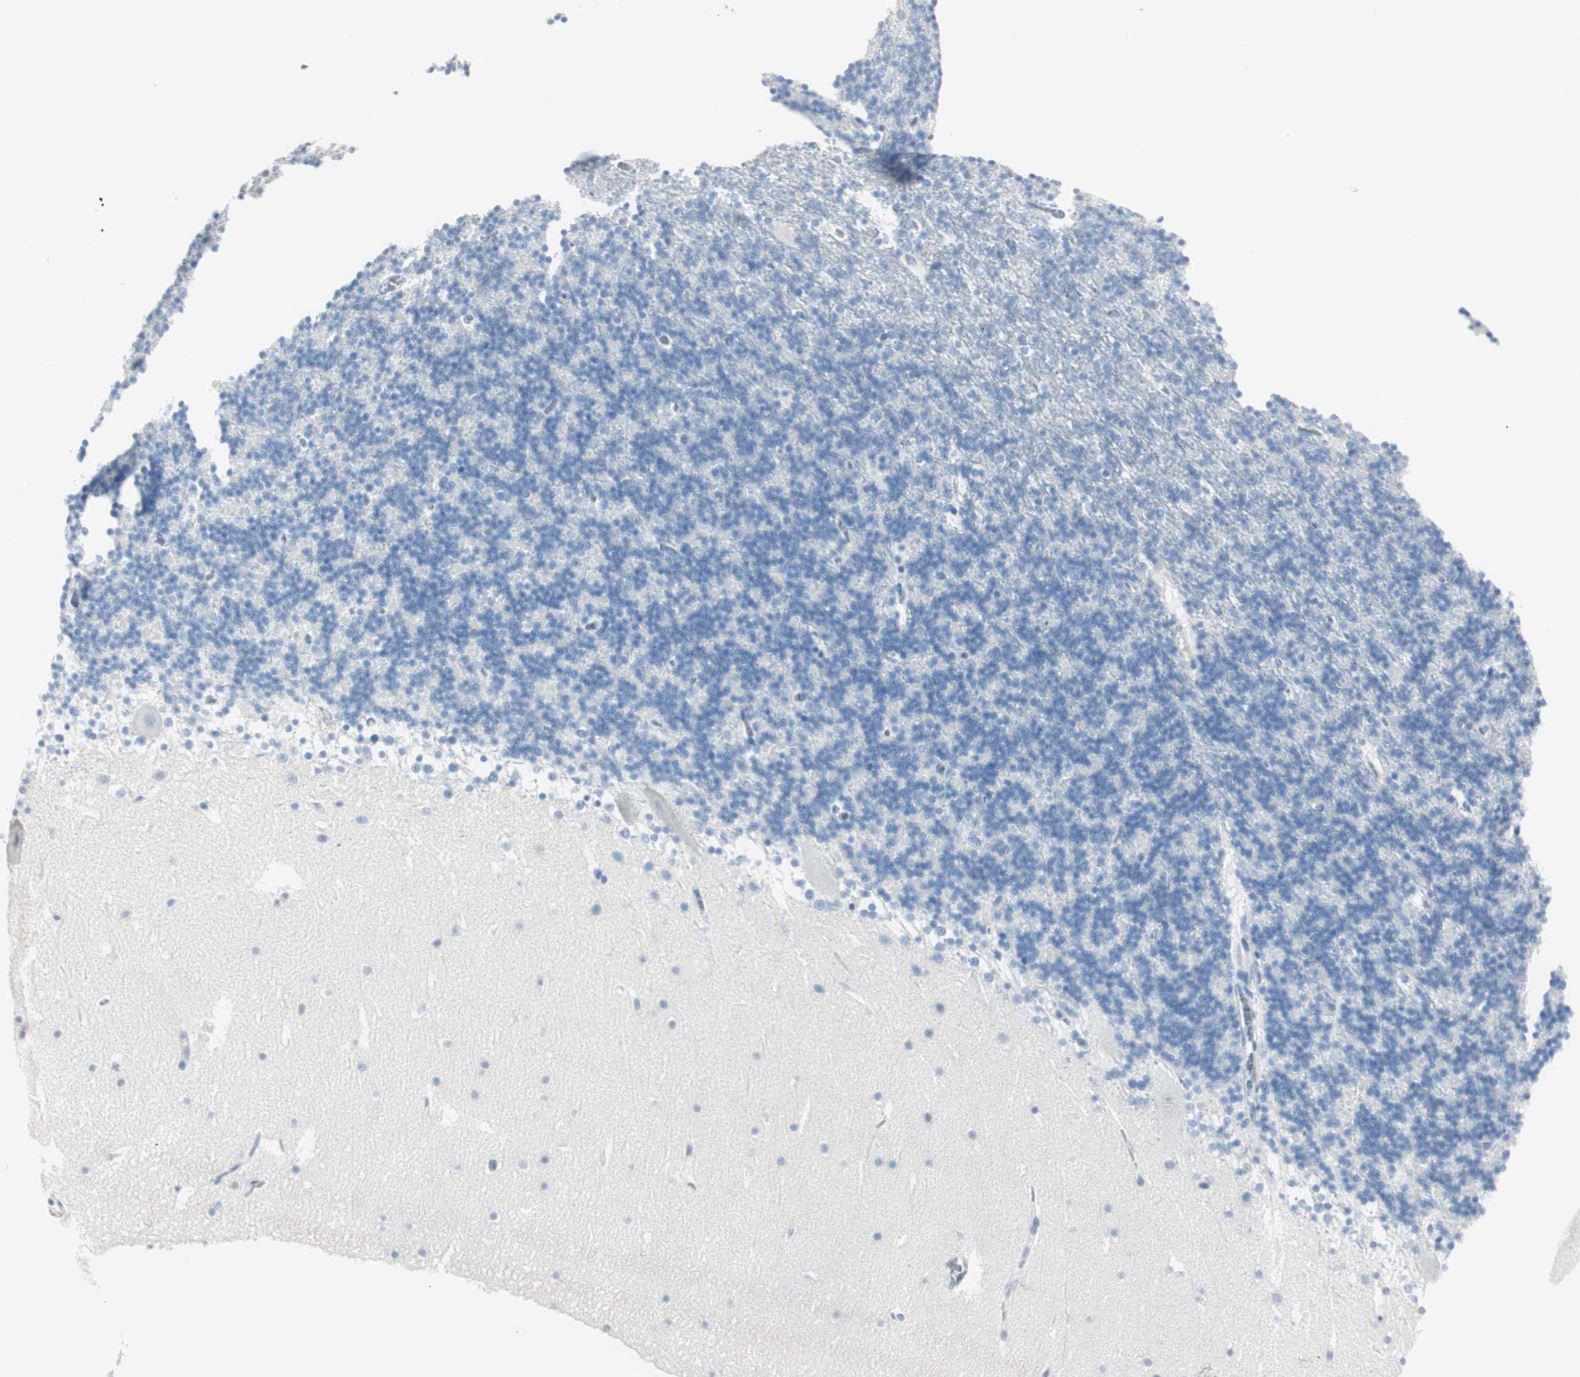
{"staining": {"intensity": "negative", "quantity": "none", "location": "none"}, "tissue": "cerebellum", "cell_type": "Cells in granular layer", "image_type": "normal", "snomed": [{"axis": "morphology", "description": "Normal tissue, NOS"}, {"axis": "topography", "description": "Cerebellum"}], "caption": "Cerebellum was stained to show a protein in brown. There is no significant positivity in cells in granular layer. Brightfield microscopy of immunohistochemistry (IHC) stained with DAB (3,3'-diaminobenzidine) (brown) and hematoxylin (blue), captured at high magnification.", "gene": "CDHR5", "patient": {"sex": "male", "age": 45}}